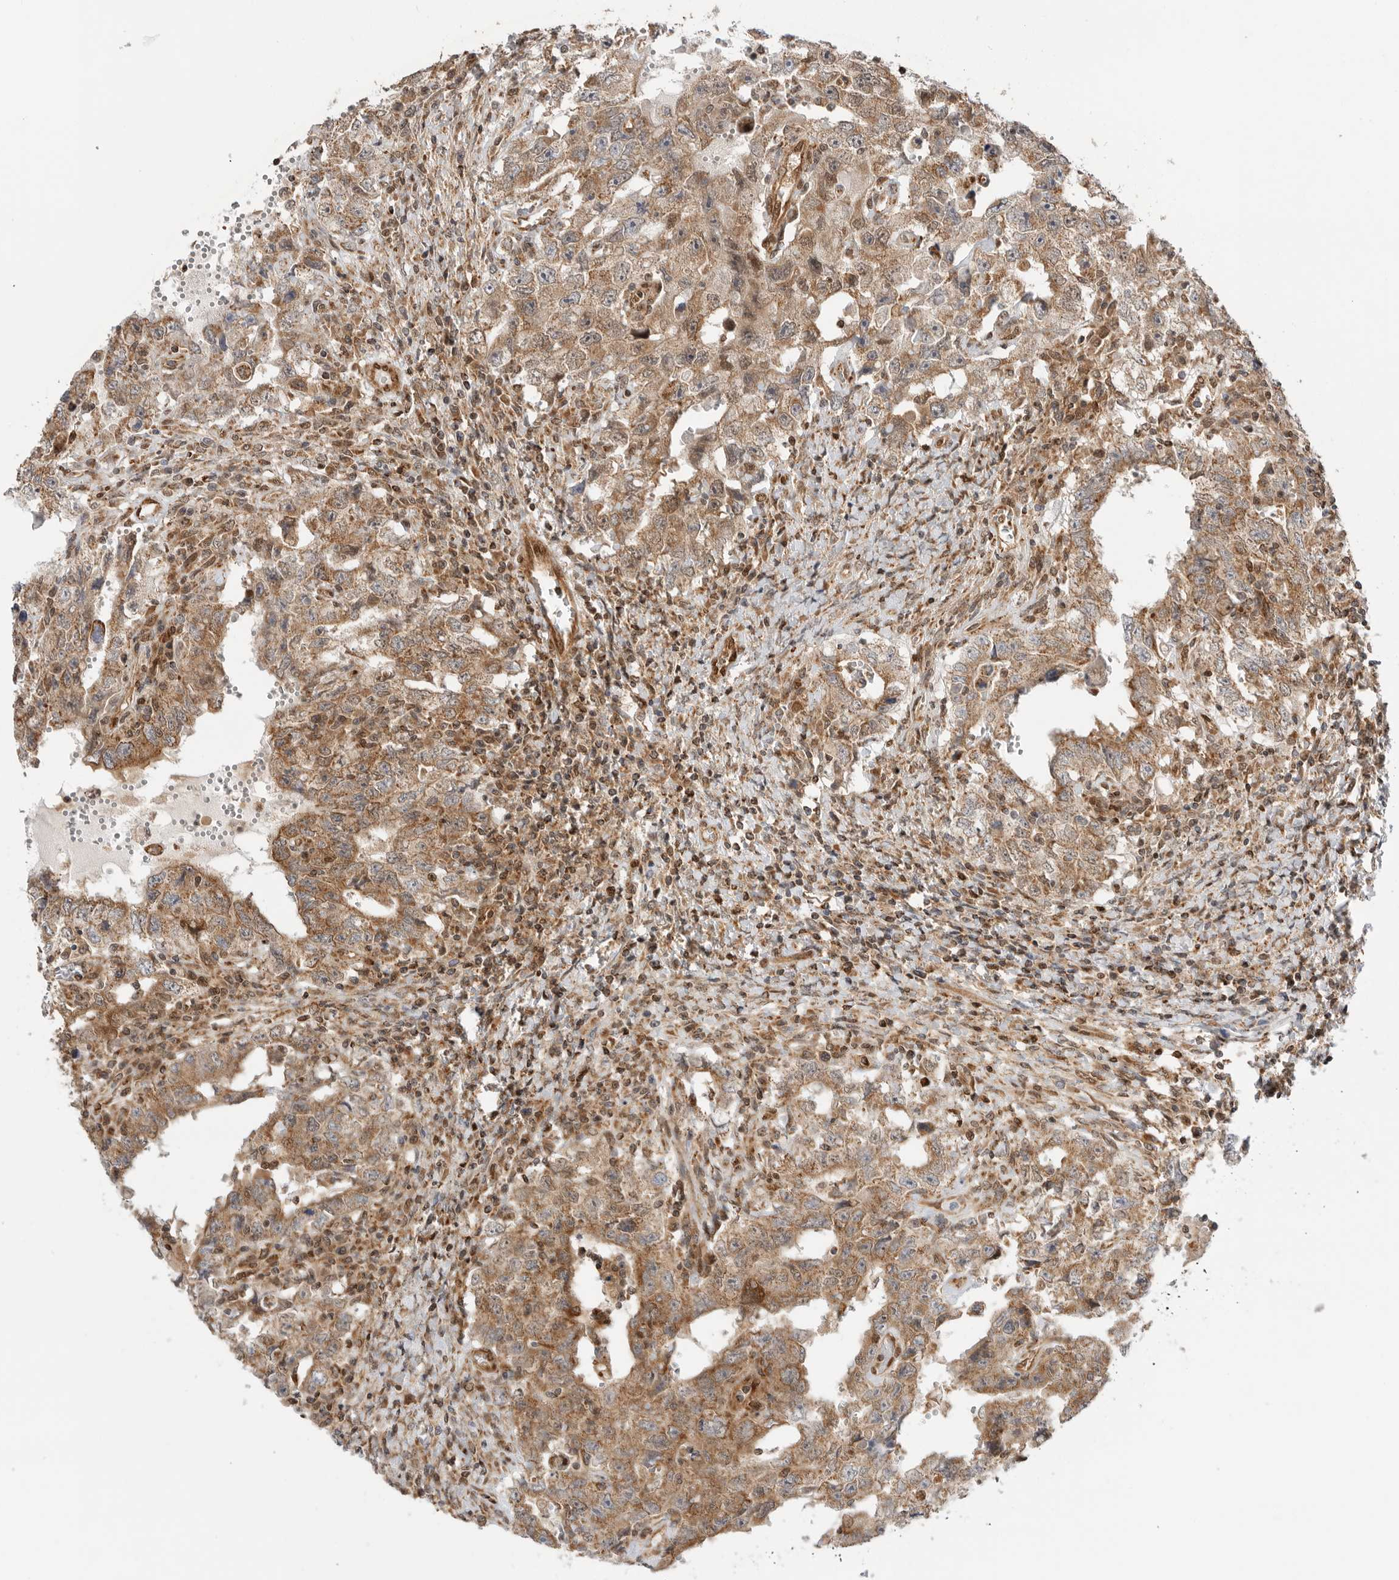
{"staining": {"intensity": "moderate", "quantity": ">75%", "location": "cytoplasmic/membranous"}, "tissue": "testis cancer", "cell_type": "Tumor cells", "image_type": "cancer", "snomed": [{"axis": "morphology", "description": "Carcinoma, Embryonal, NOS"}, {"axis": "topography", "description": "Testis"}], "caption": "Moderate cytoplasmic/membranous staining is seen in about >75% of tumor cells in testis cancer (embryonal carcinoma). The staining was performed using DAB (3,3'-diaminobenzidine), with brown indicating positive protein expression. Nuclei are stained blue with hematoxylin.", "gene": "DCAF8", "patient": {"sex": "male", "age": 26}}